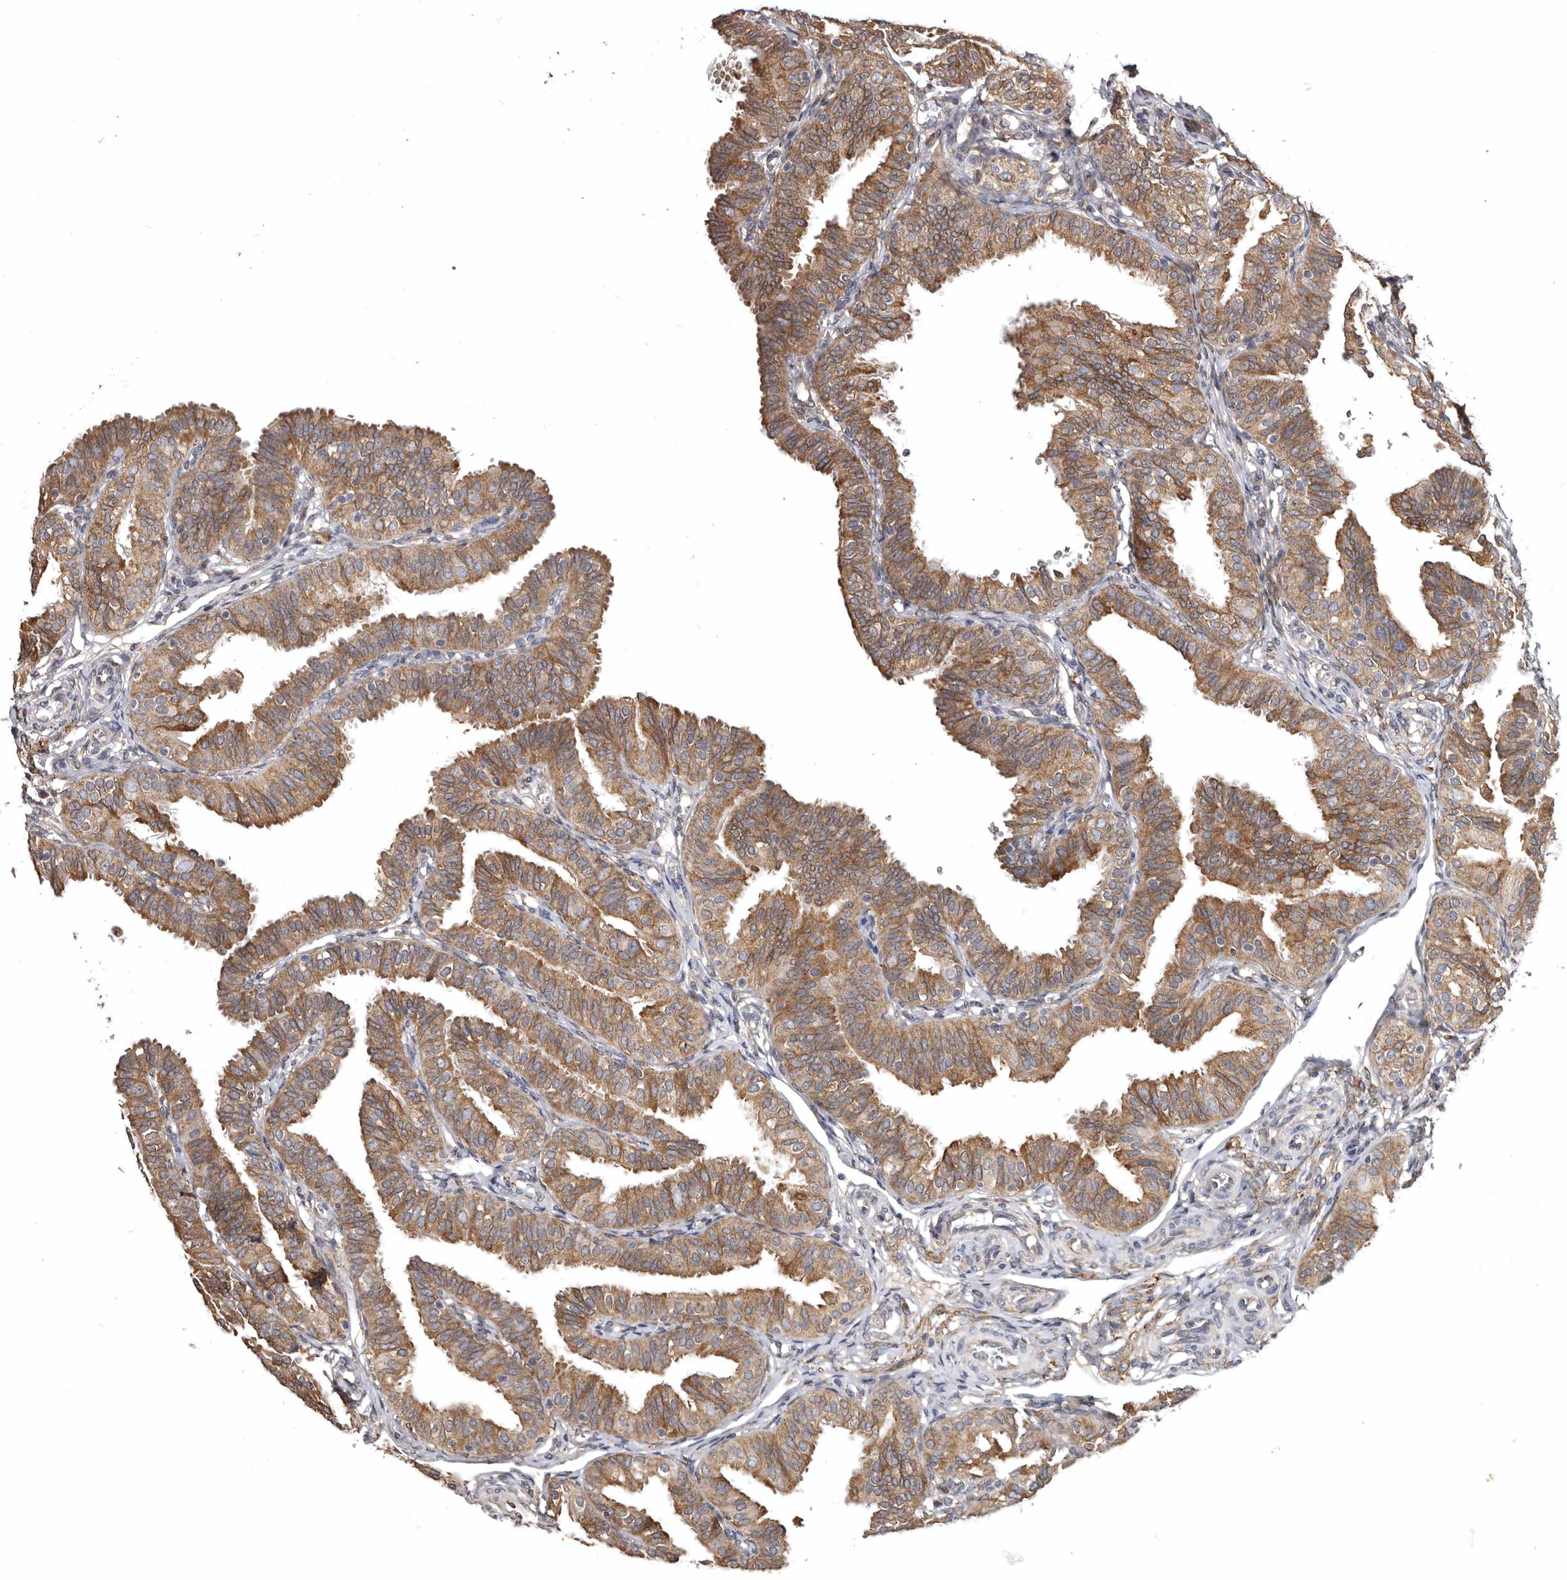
{"staining": {"intensity": "moderate", "quantity": ">75%", "location": "cytoplasmic/membranous"}, "tissue": "fallopian tube", "cell_type": "Glandular cells", "image_type": "normal", "snomed": [{"axis": "morphology", "description": "Normal tissue, NOS"}, {"axis": "topography", "description": "Fallopian tube"}], "caption": "Moderate cytoplasmic/membranous positivity for a protein is present in about >75% of glandular cells of unremarkable fallopian tube using IHC.", "gene": "INKA2", "patient": {"sex": "female", "age": 35}}